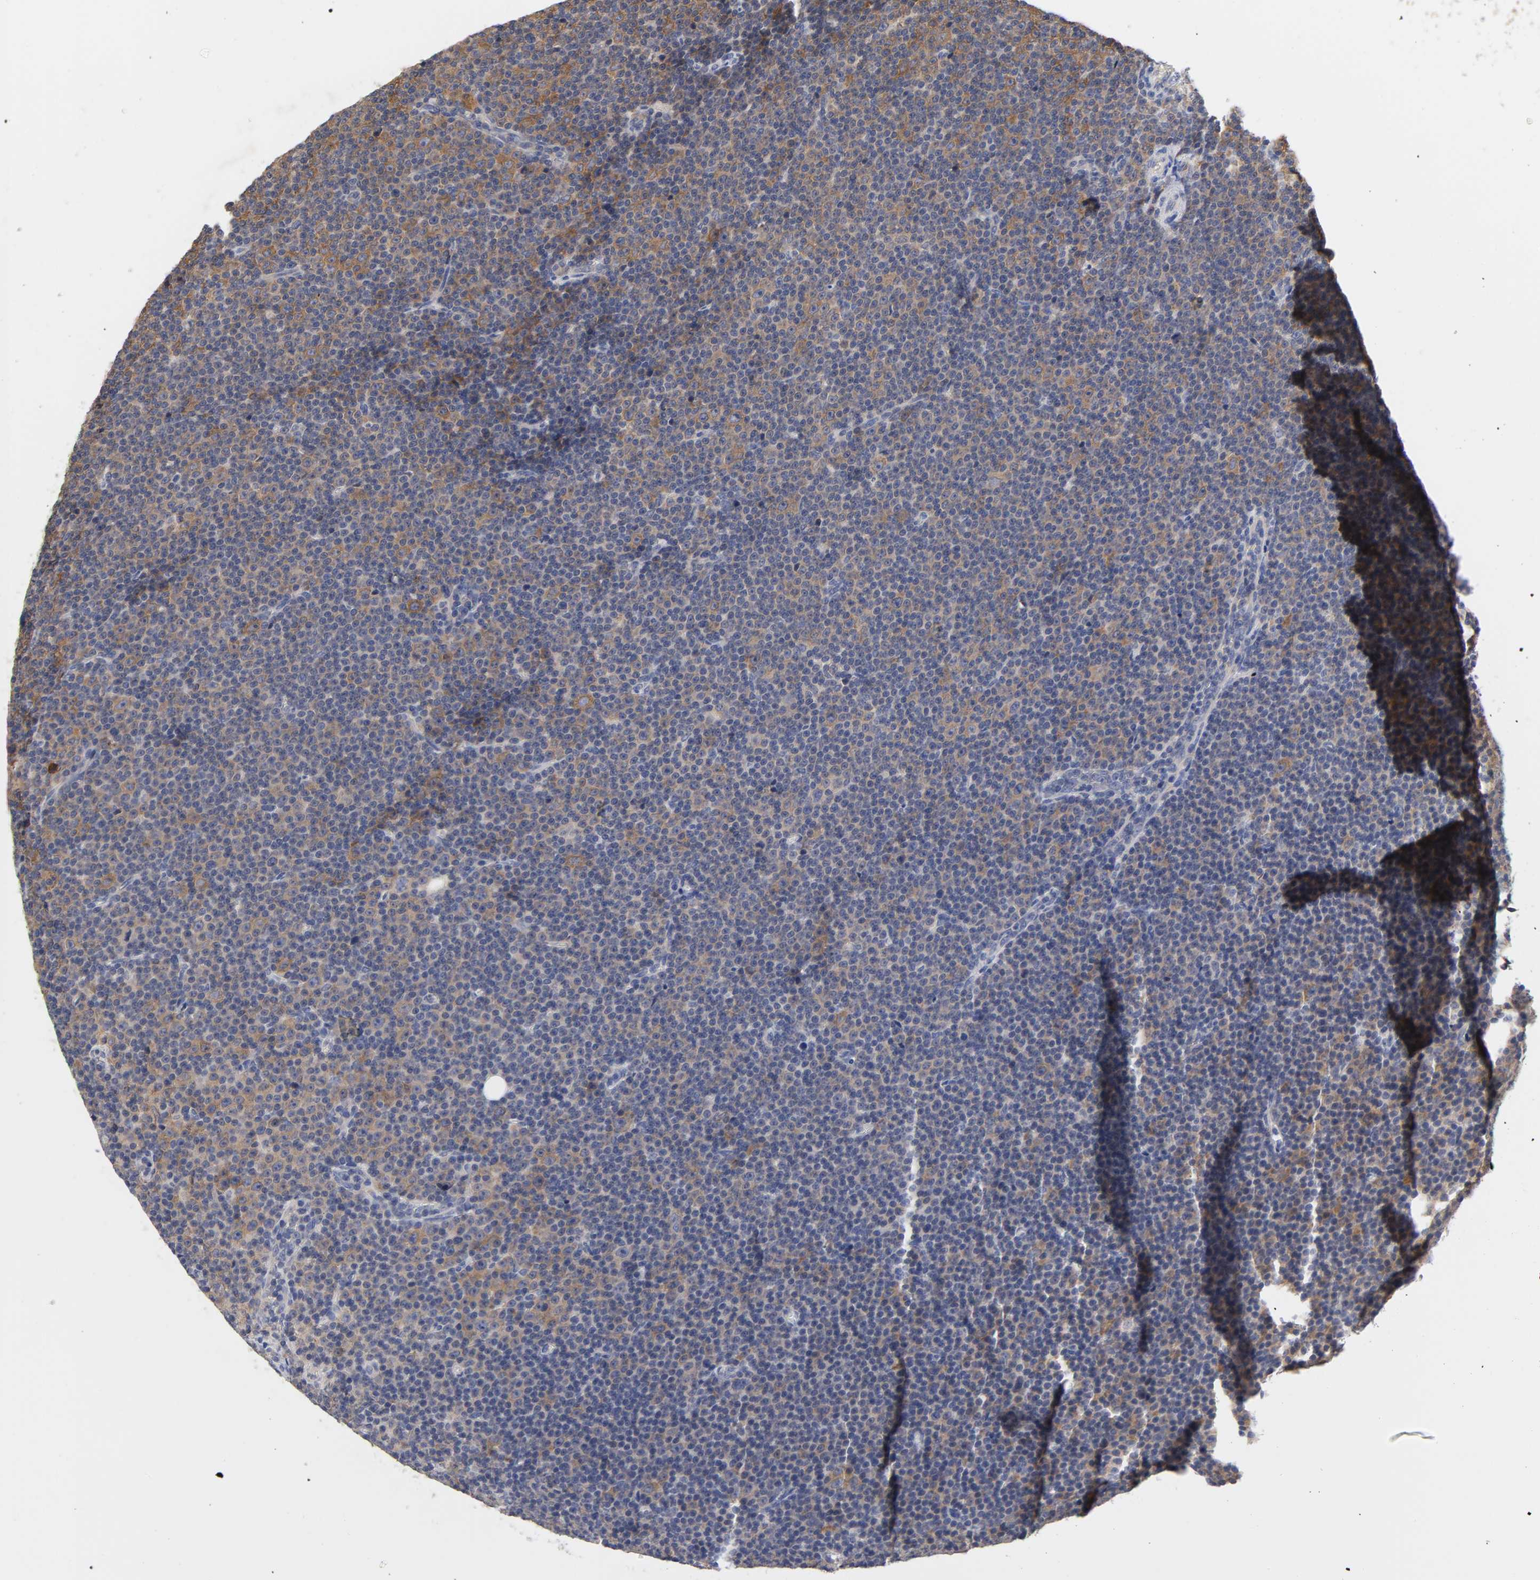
{"staining": {"intensity": "moderate", "quantity": "25%-75%", "location": "cytoplasmic/membranous"}, "tissue": "lymphoma", "cell_type": "Tumor cells", "image_type": "cancer", "snomed": [{"axis": "morphology", "description": "Malignant lymphoma, non-Hodgkin's type, Low grade"}, {"axis": "topography", "description": "Lymph node"}], "caption": "About 25%-75% of tumor cells in human malignant lymphoma, non-Hodgkin's type (low-grade) show moderate cytoplasmic/membranous protein expression as visualized by brown immunohistochemical staining.", "gene": "RPS29", "patient": {"sex": "female", "age": 67}}